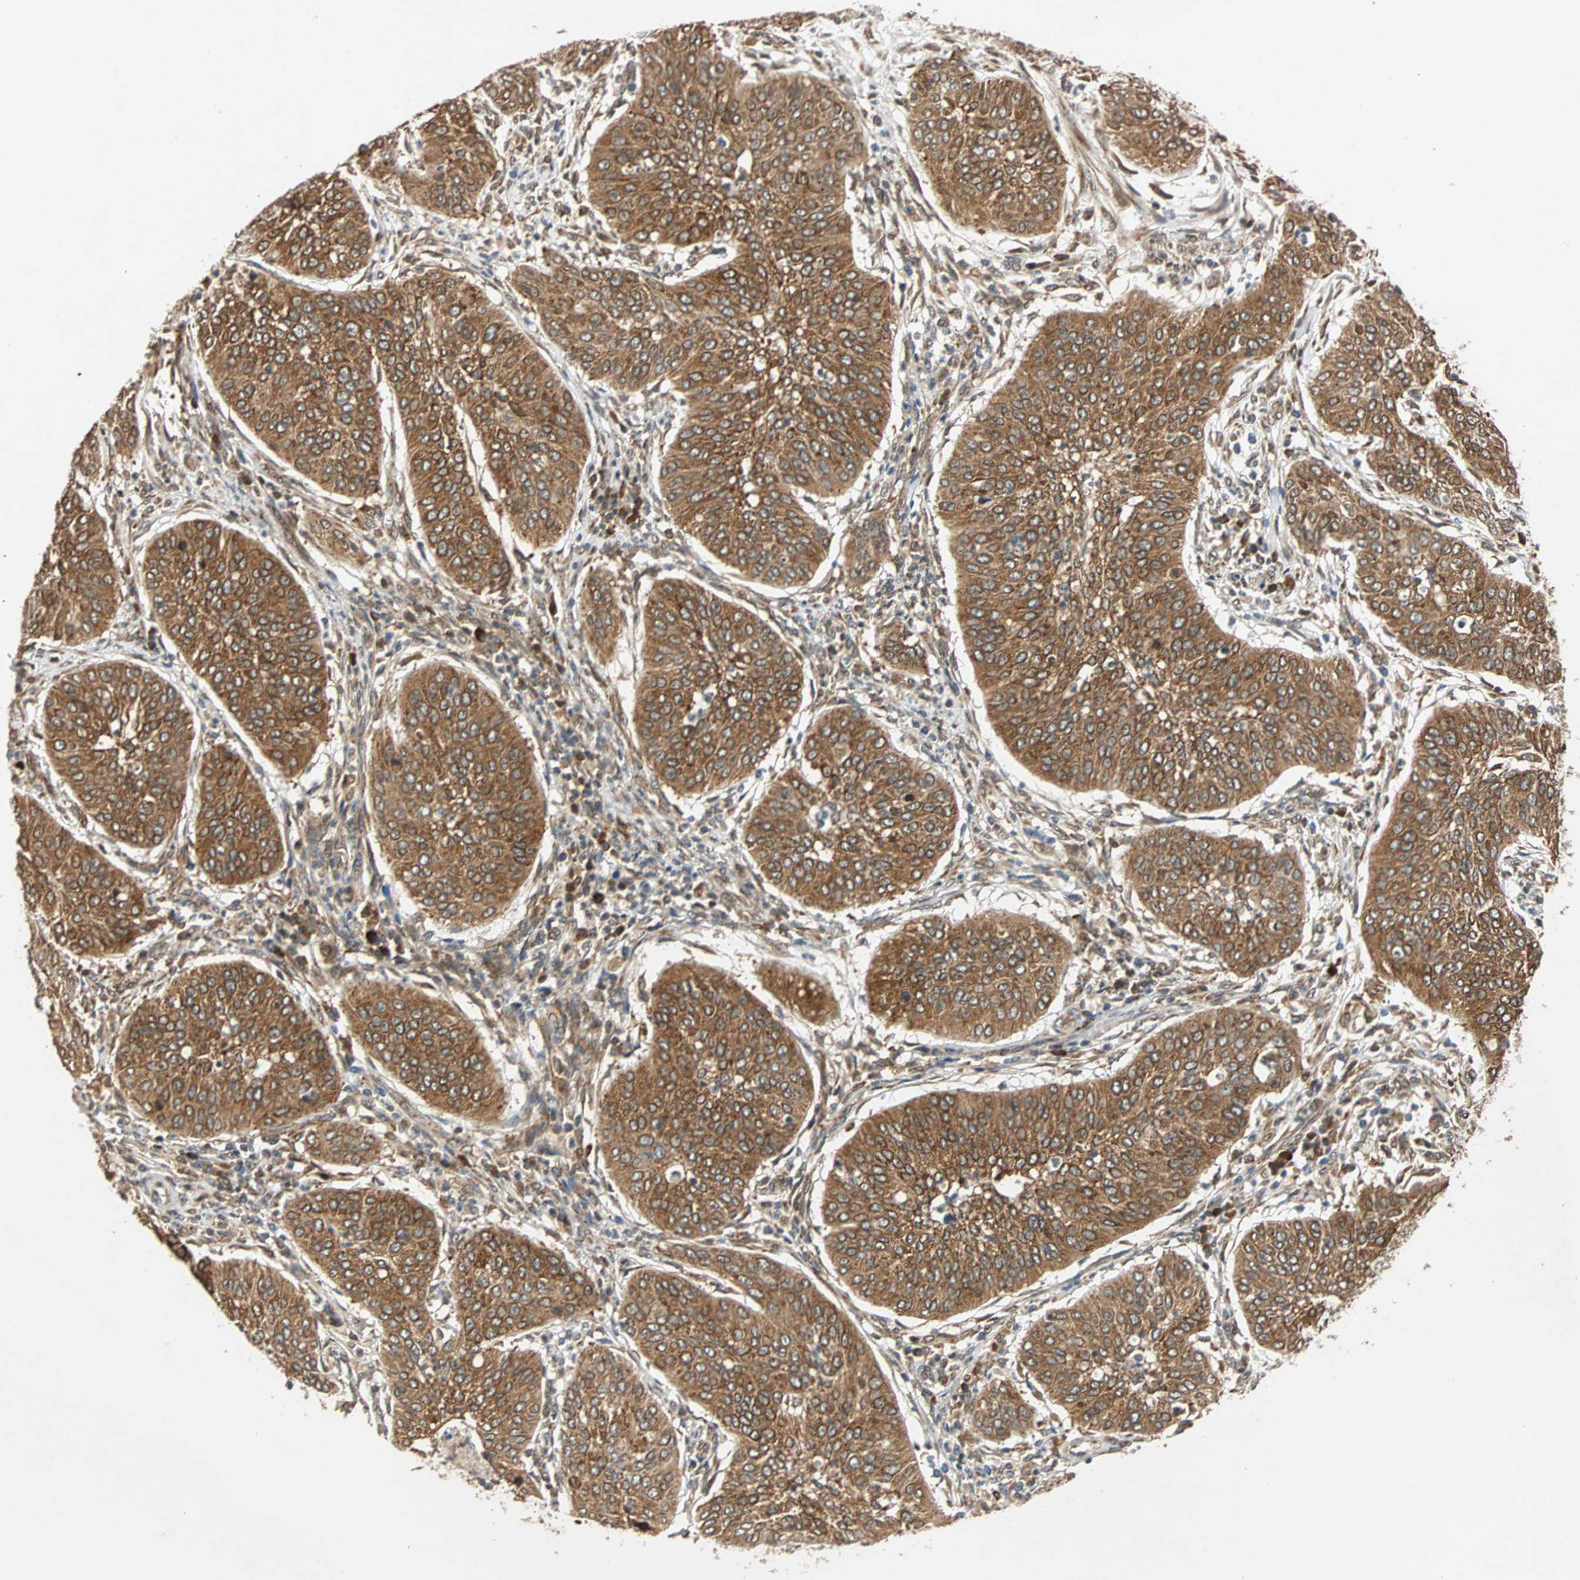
{"staining": {"intensity": "moderate", "quantity": ">75%", "location": "cytoplasmic/membranous"}, "tissue": "cervical cancer", "cell_type": "Tumor cells", "image_type": "cancer", "snomed": [{"axis": "morphology", "description": "Normal tissue, NOS"}, {"axis": "morphology", "description": "Squamous cell carcinoma, NOS"}, {"axis": "topography", "description": "Cervix"}], "caption": "High-magnification brightfield microscopy of squamous cell carcinoma (cervical) stained with DAB (brown) and counterstained with hematoxylin (blue). tumor cells exhibit moderate cytoplasmic/membranous positivity is appreciated in about>75% of cells. The staining was performed using DAB, with brown indicating positive protein expression. Nuclei are stained blue with hematoxylin.", "gene": "AUP1", "patient": {"sex": "female", "age": 39}}